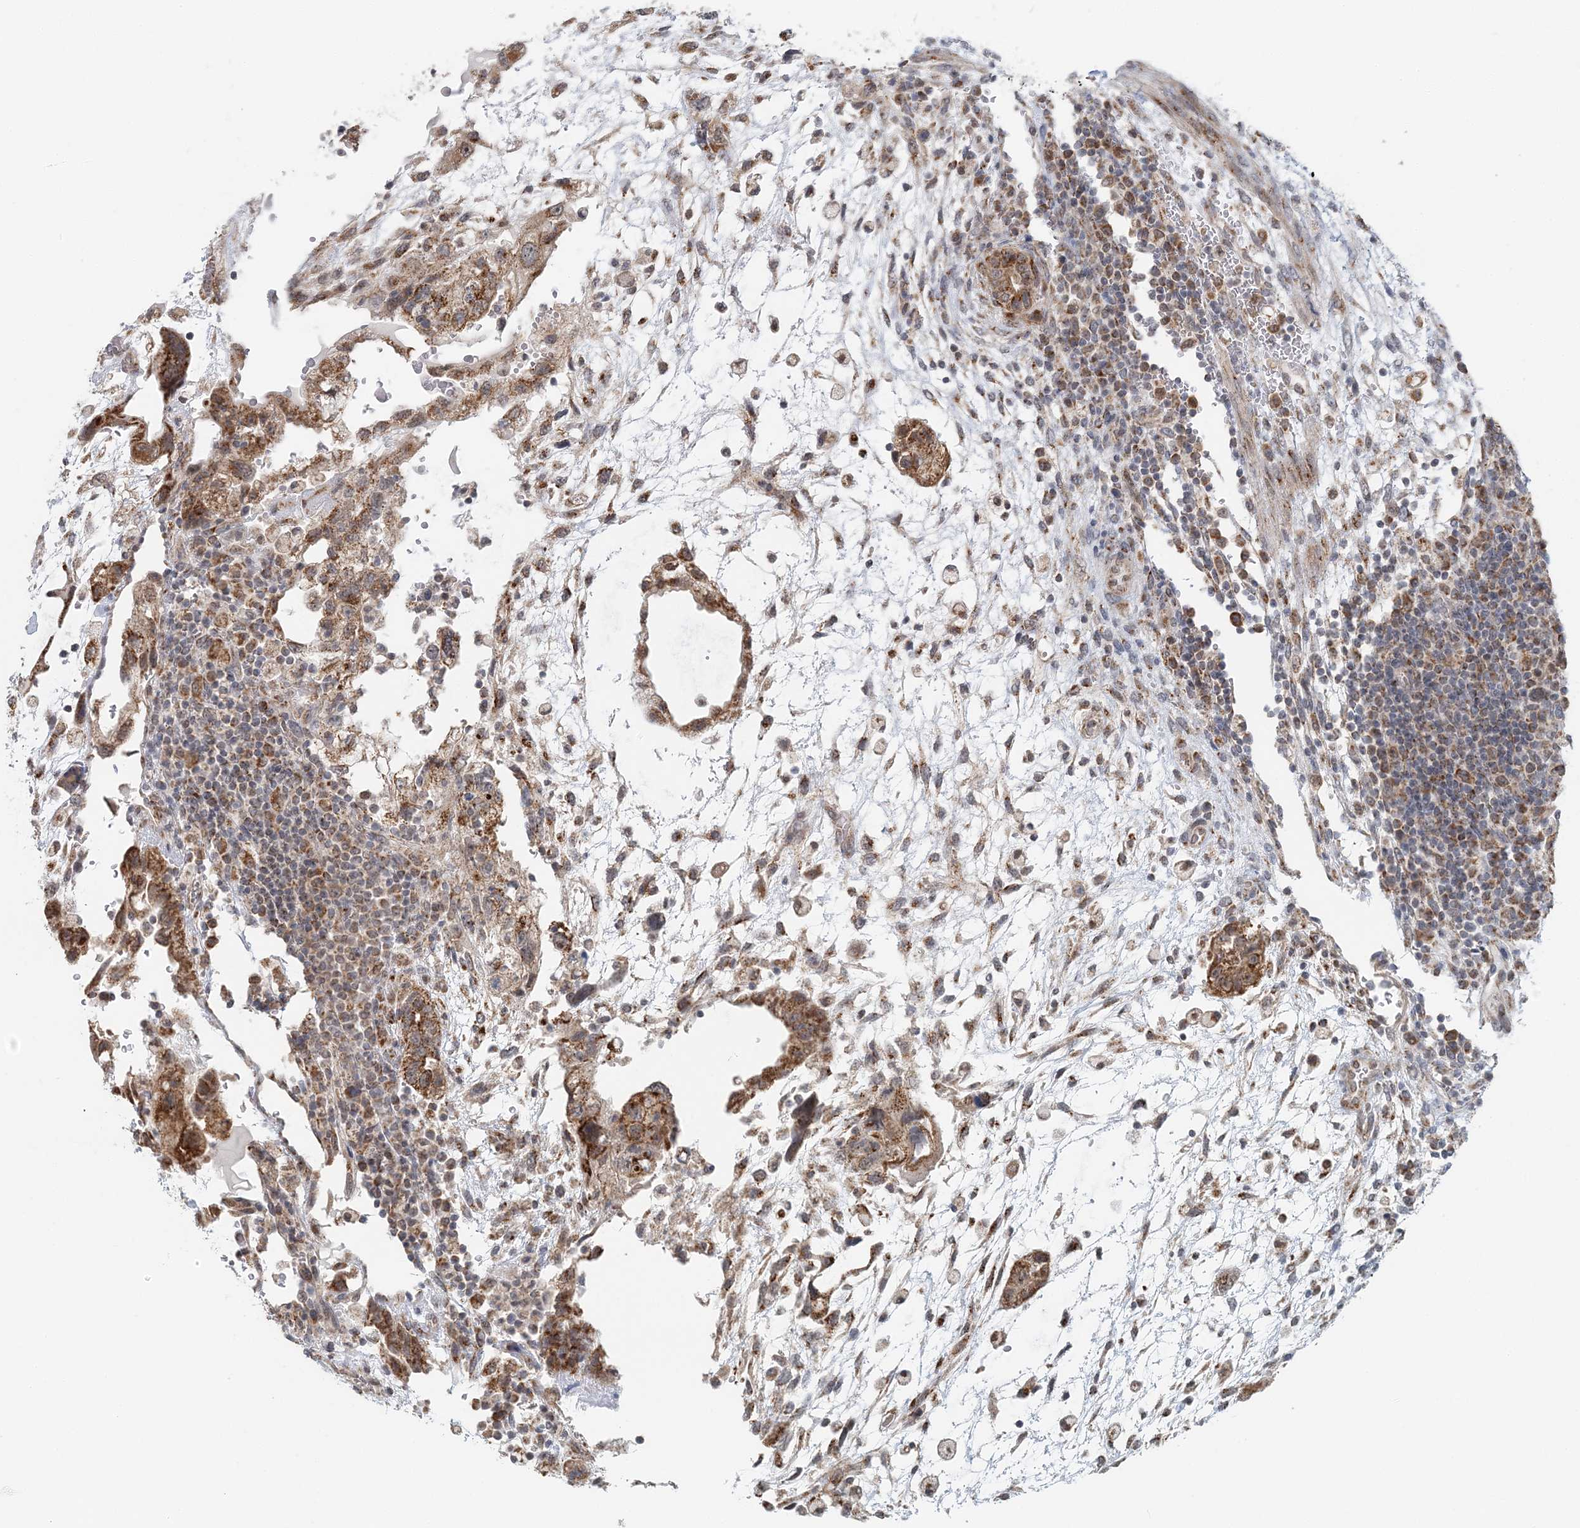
{"staining": {"intensity": "moderate", "quantity": ">75%", "location": "cytoplasmic/membranous"}, "tissue": "testis cancer", "cell_type": "Tumor cells", "image_type": "cancer", "snomed": [{"axis": "morphology", "description": "Carcinoma, Embryonal, NOS"}, {"axis": "topography", "description": "Testis"}], "caption": "Embryonal carcinoma (testis) tissue displays moderate cytoplasmic/membranous positivity in about >75% of tumor cells, visualized by immunohistochemistry.", "gene": "RNF150", "patient": {"sex": "male", "age": 36}}